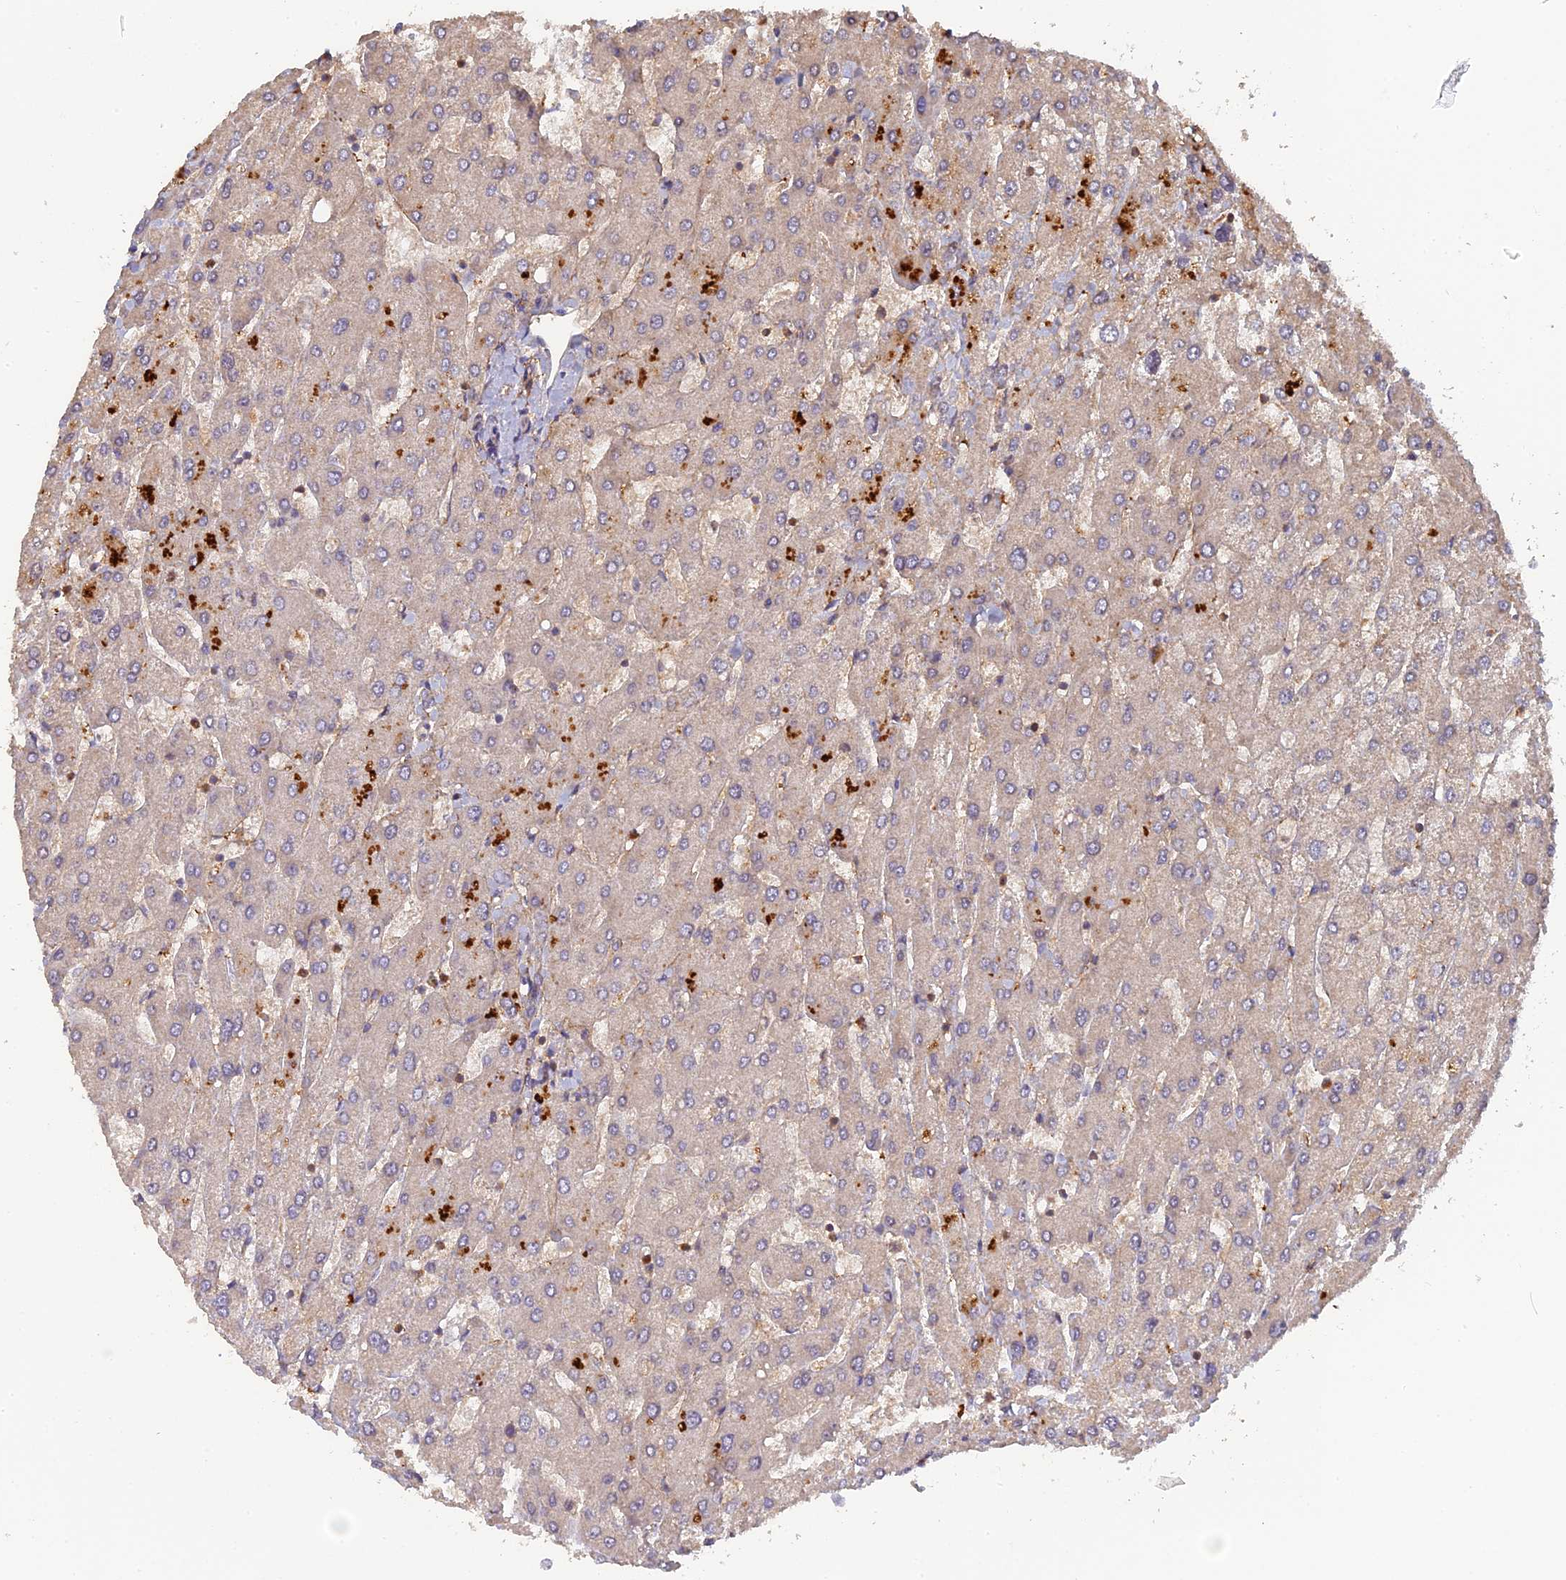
{"staining": {"intensity": "negative", "quantity": "none", "location": "none"}, "tissue": "liver", "cell_type": "Cholangiocytes", "image_type": "normal", "snomed": [{"axis": "morphology", "description": "Normal tissue, NOS"}, {"axis": "topography", "description": "Liver"}], "caption": "This is an immunohistochemistry micrograph of unremarkable human liver. There is no expression in cholangiocytes.", "gene": "RPIA", "patient": {"sex": "male", "age": 55}}